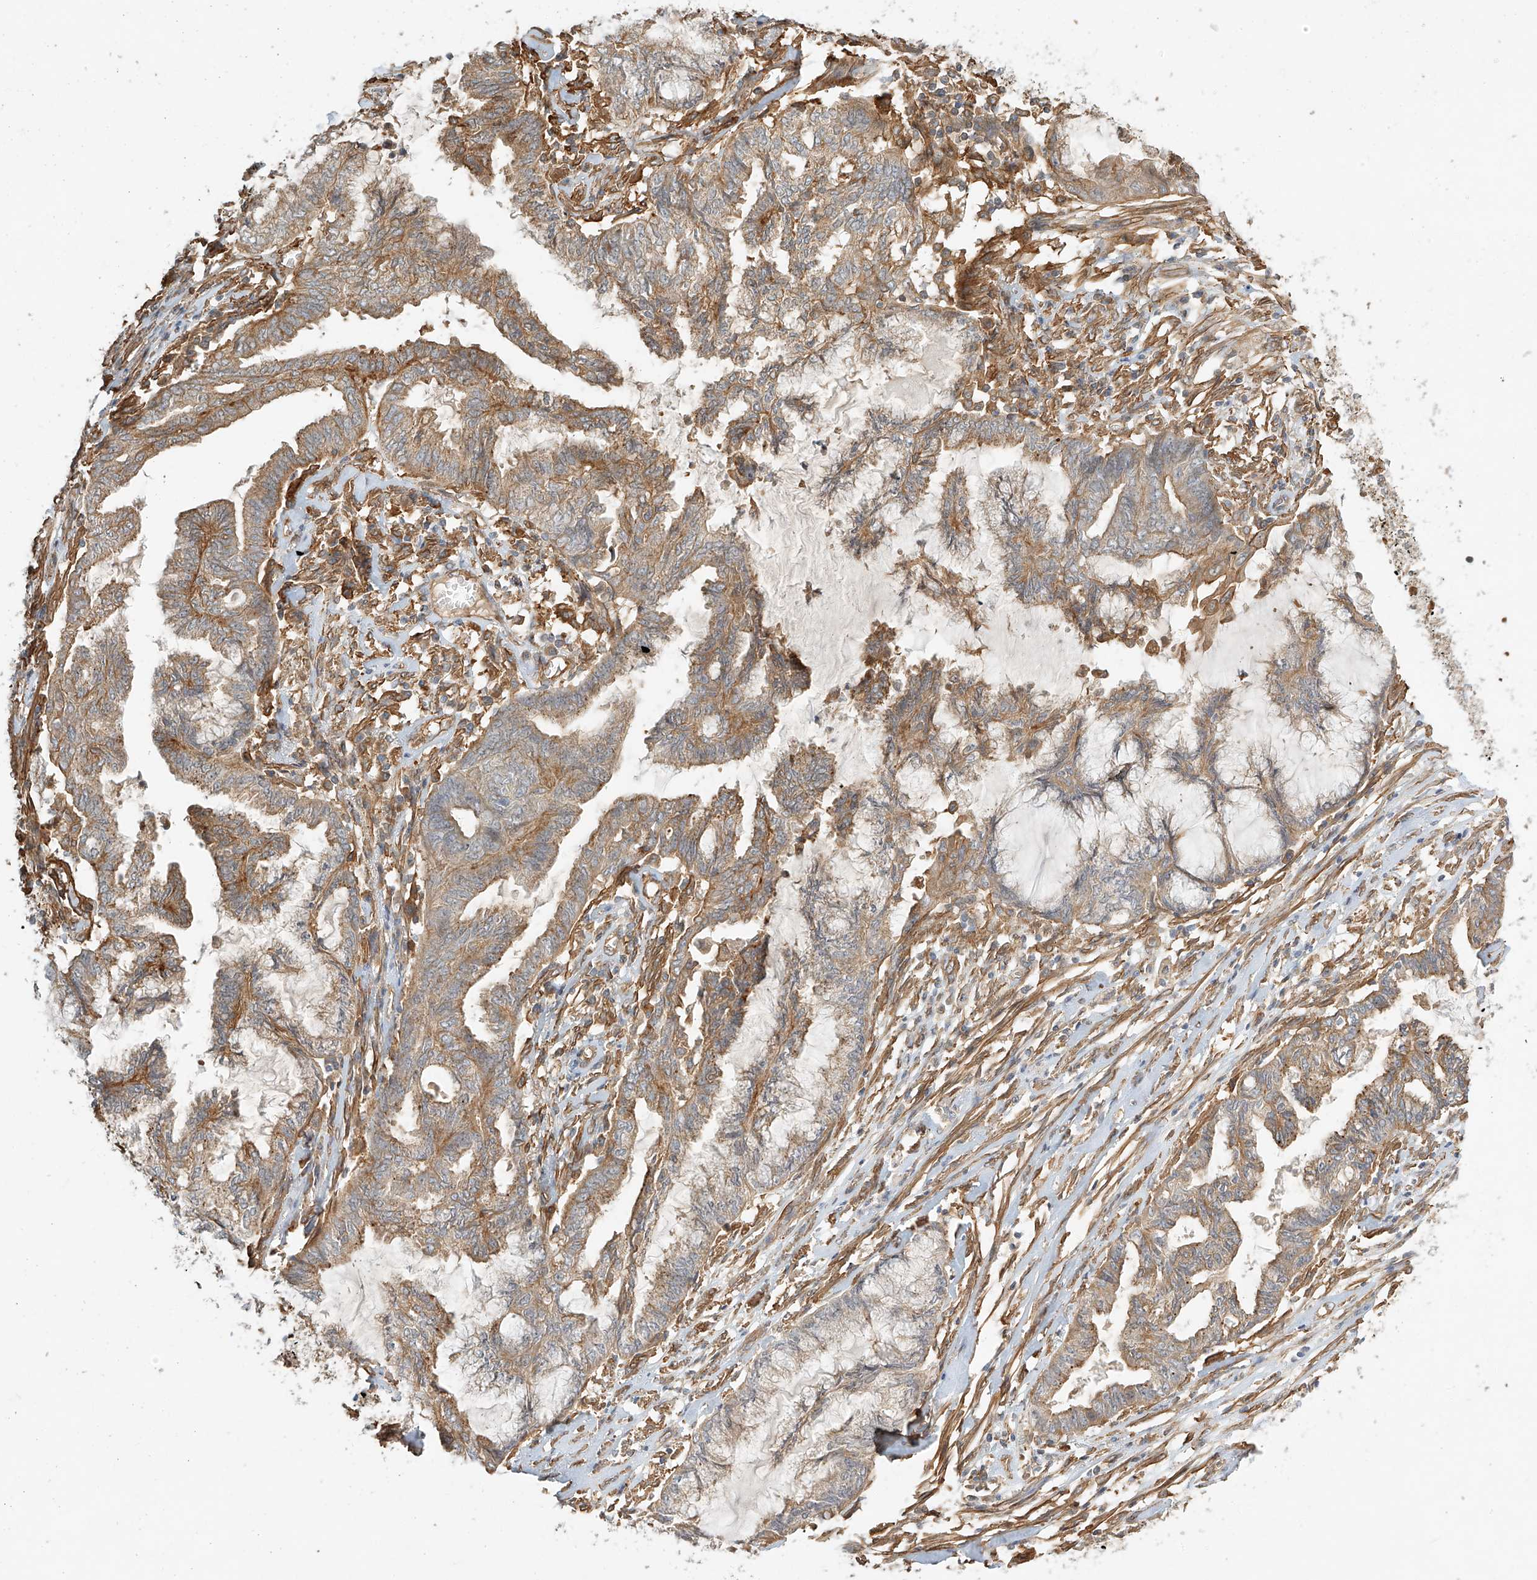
{"staining": {"intensity": "moderate", "quantity": ">75%", "location": "cytoplasmic/membranous"}, "tissue": "endometrial cancer", "cell_type": "Tumor cells", "image_type": "cancer", "snomed": [{"axis": "morphology", "description": "Adenocarcinoma, NOS"}, {"axis": "topography", "description": "Endometrium"}], "caption": "Endometrial cancer stained with DAB (3,3'-diaminobenzidine) immunohistochemistry (IHC) shows medium levels of moderate cytoplasmic/membranous expression in about >75% of tumor cells.", "gene": "CSMD3", "patient": {"sex": "female", "age": 86}}